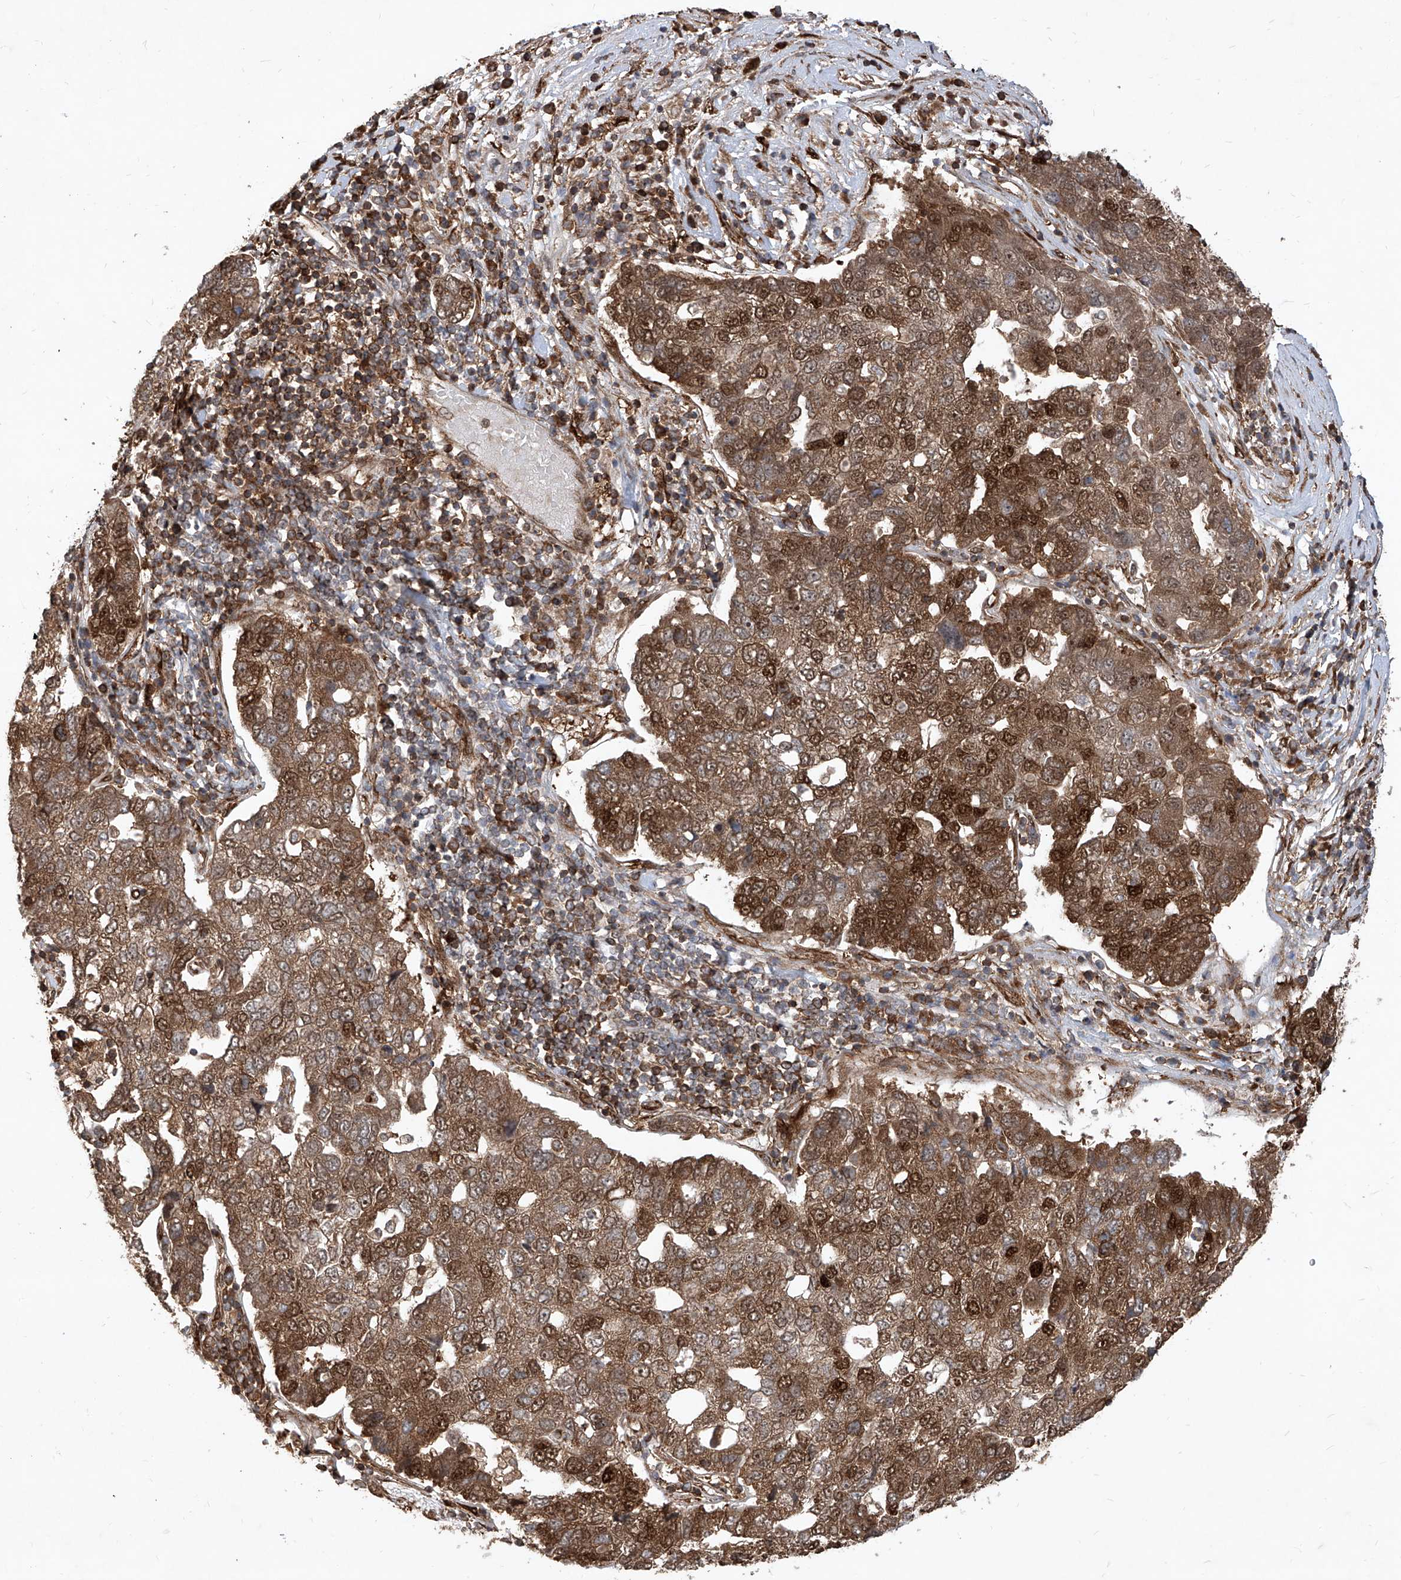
{"staining": {"intensity": "moderate", "quantity": "25%-75%", "location": "cytoplasmic/membranous,nuclear"}, "tissue": "pancreatic cancer", "cell_type": "Tumor cells", "image_type": "cancer", "snomed": [{"axis": "morphology", "description": "Adenocarcinoma, NOS"}, {"axis": "topography", "description": "Pancreas"}], "caption": "A histopathology image showing moderate cytoplasmic/membranous and nuclear expression in approximately 25%-75% of tumor cells in pancreatic cancer (adenocarcinoma), as visualized by brown immunohistochemical staining.", "gene": "MAGED2", "patient": {"sex": "female", "age": 61}}